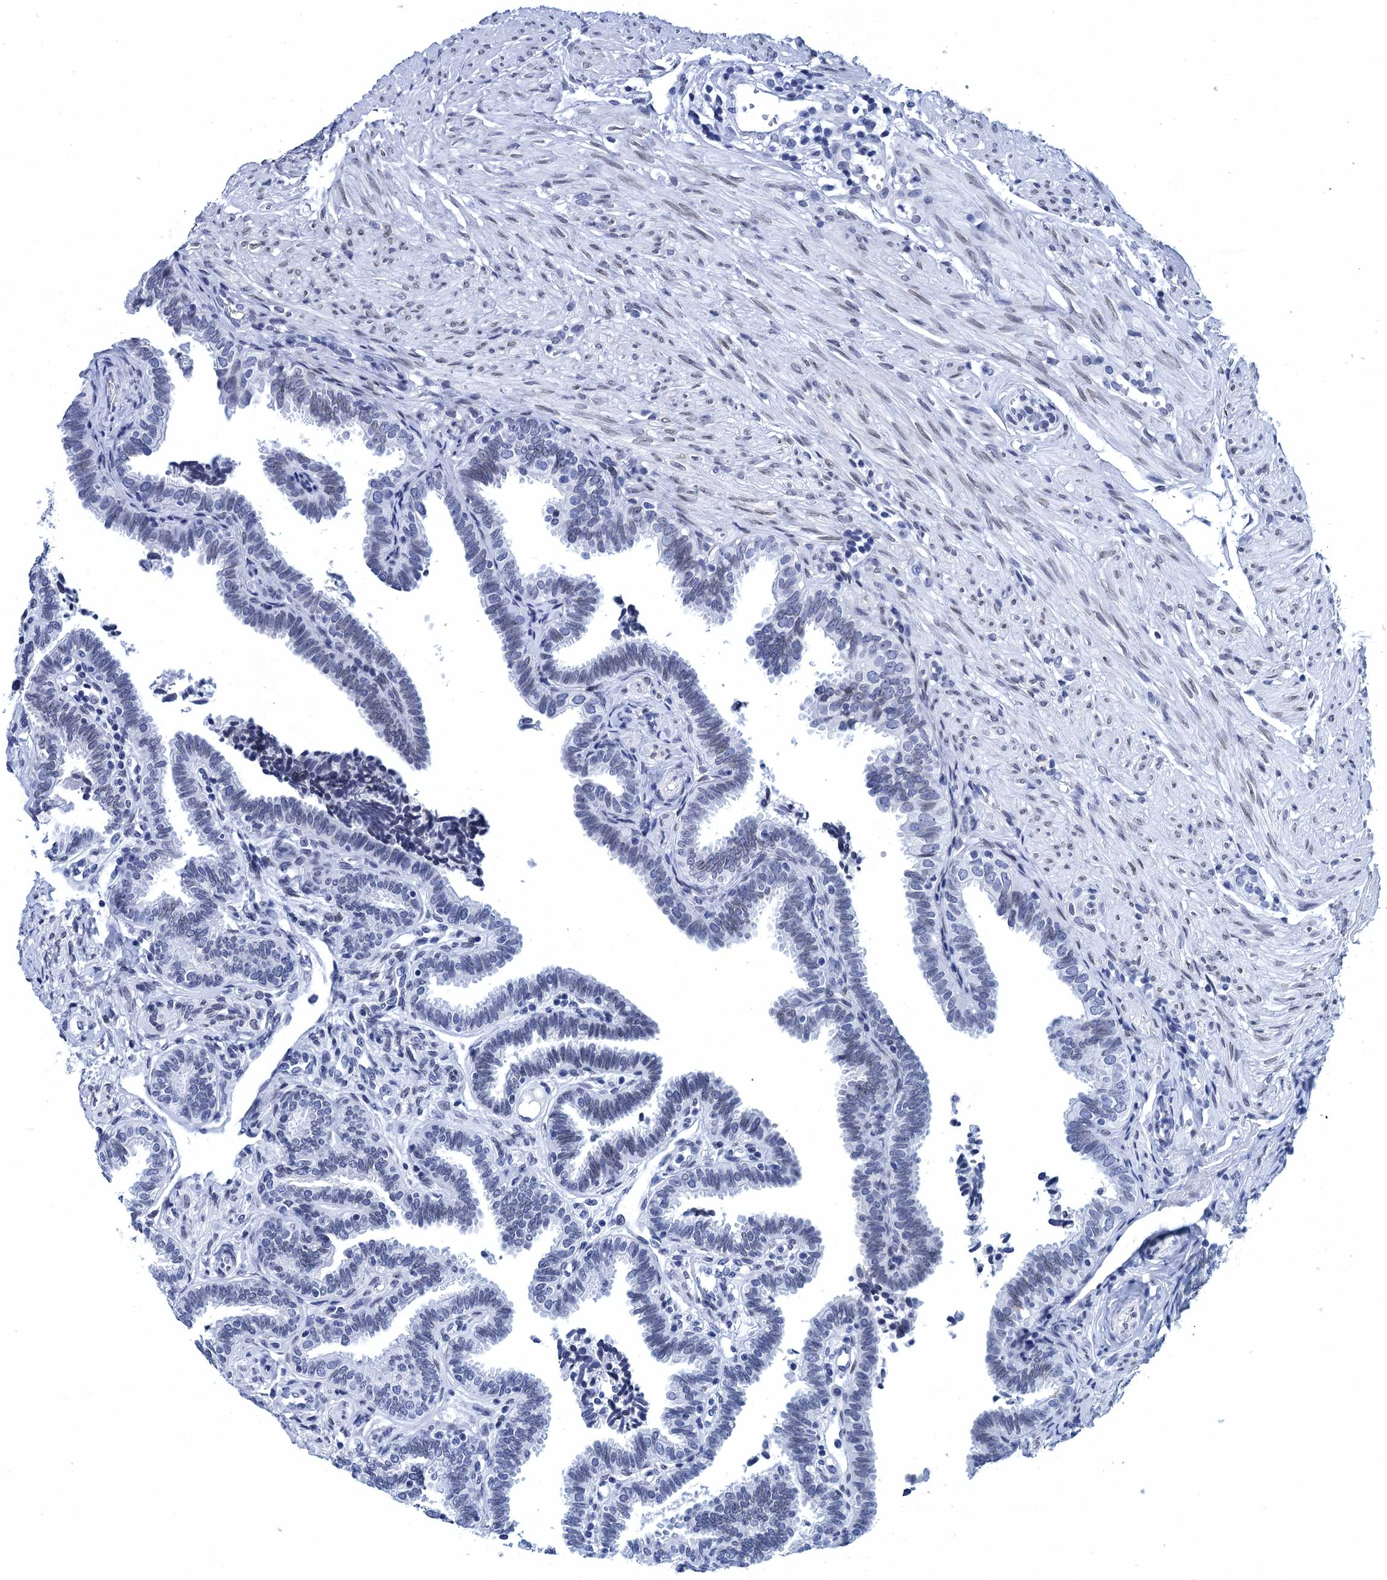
{"staining": {"intensity": "negative", "quantity": "none", "location": "none"}, "tissue": "fallopian tube", "cell_type": "Glandular cells", "image_type": "normal", "snomed": [{"axis": "morphology", "description": "Normal tissue, NOS"}, {"axis": "topography", "description": "Fallopian tube"}], "caption": "Photomicrograph shows no significant protein expression in glandular cells of normal fallopian tube. Nuclei are stained in blue.", "gene": "METTL25", "patient": {"sex": "female", "age": 39}}